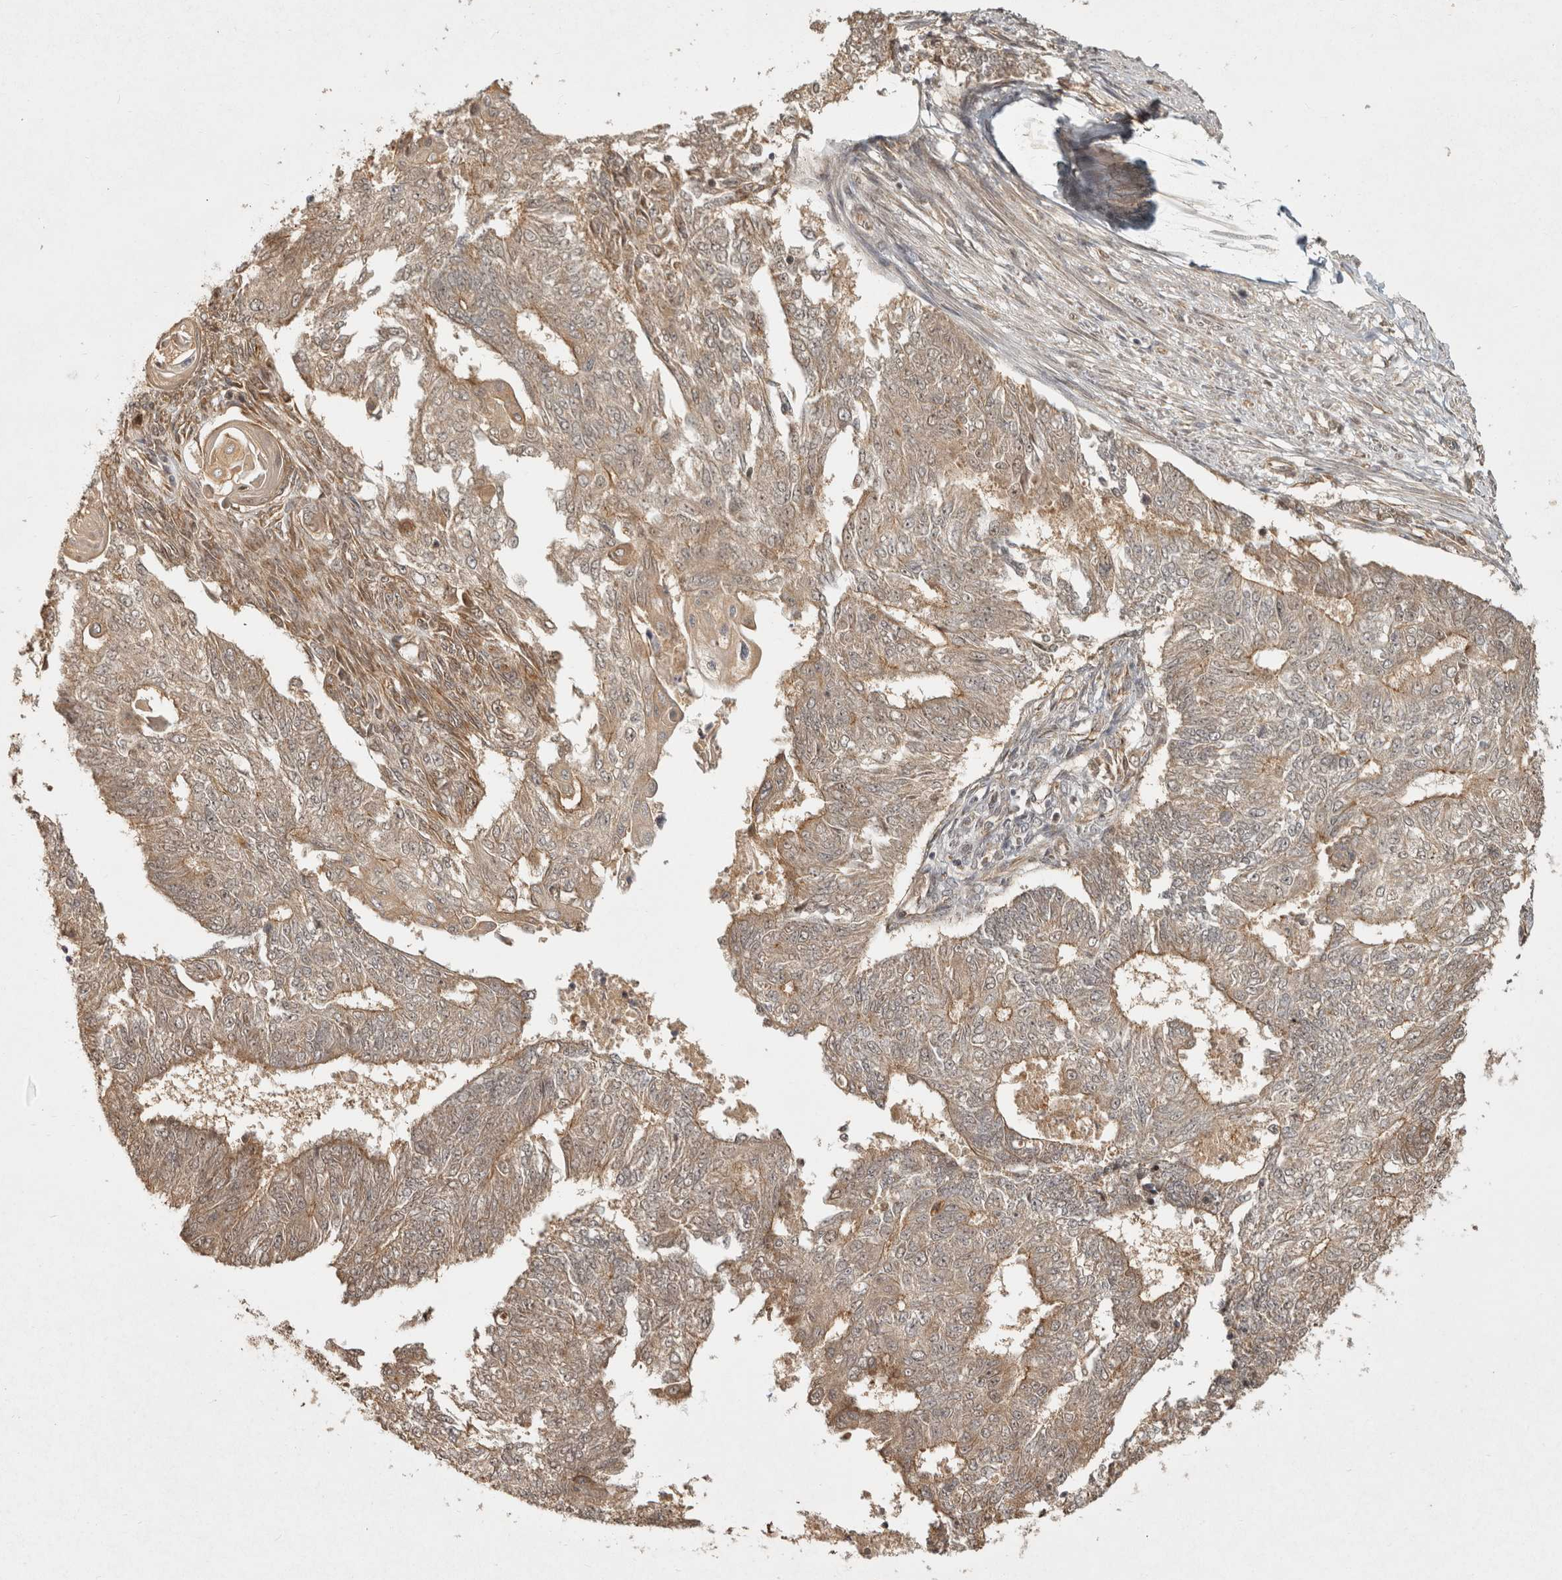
{"staining": {"intensity": "weak", "quantity": ">75%", "location": "cytoplasmic/membranous"}, "tissue": "endometrial cancer", "cell_type": "Tumor cells", "image_type": "cancer", "snomed": [{"axis": "morphology", "description": "Adenocarcinoma, NOS"}, {"axis": "topography", "description": "Endometrium"}], "caption": "An immunohistochemistry (IHC) micrograph of tumor tissue is shown. Protein staining in brown labels weak cytoplasmic/membranous positivity in endometrial cancer within tumor cells.", "gene": "CAMSAP2", "patient": {"sex": "female", "age": 32}}